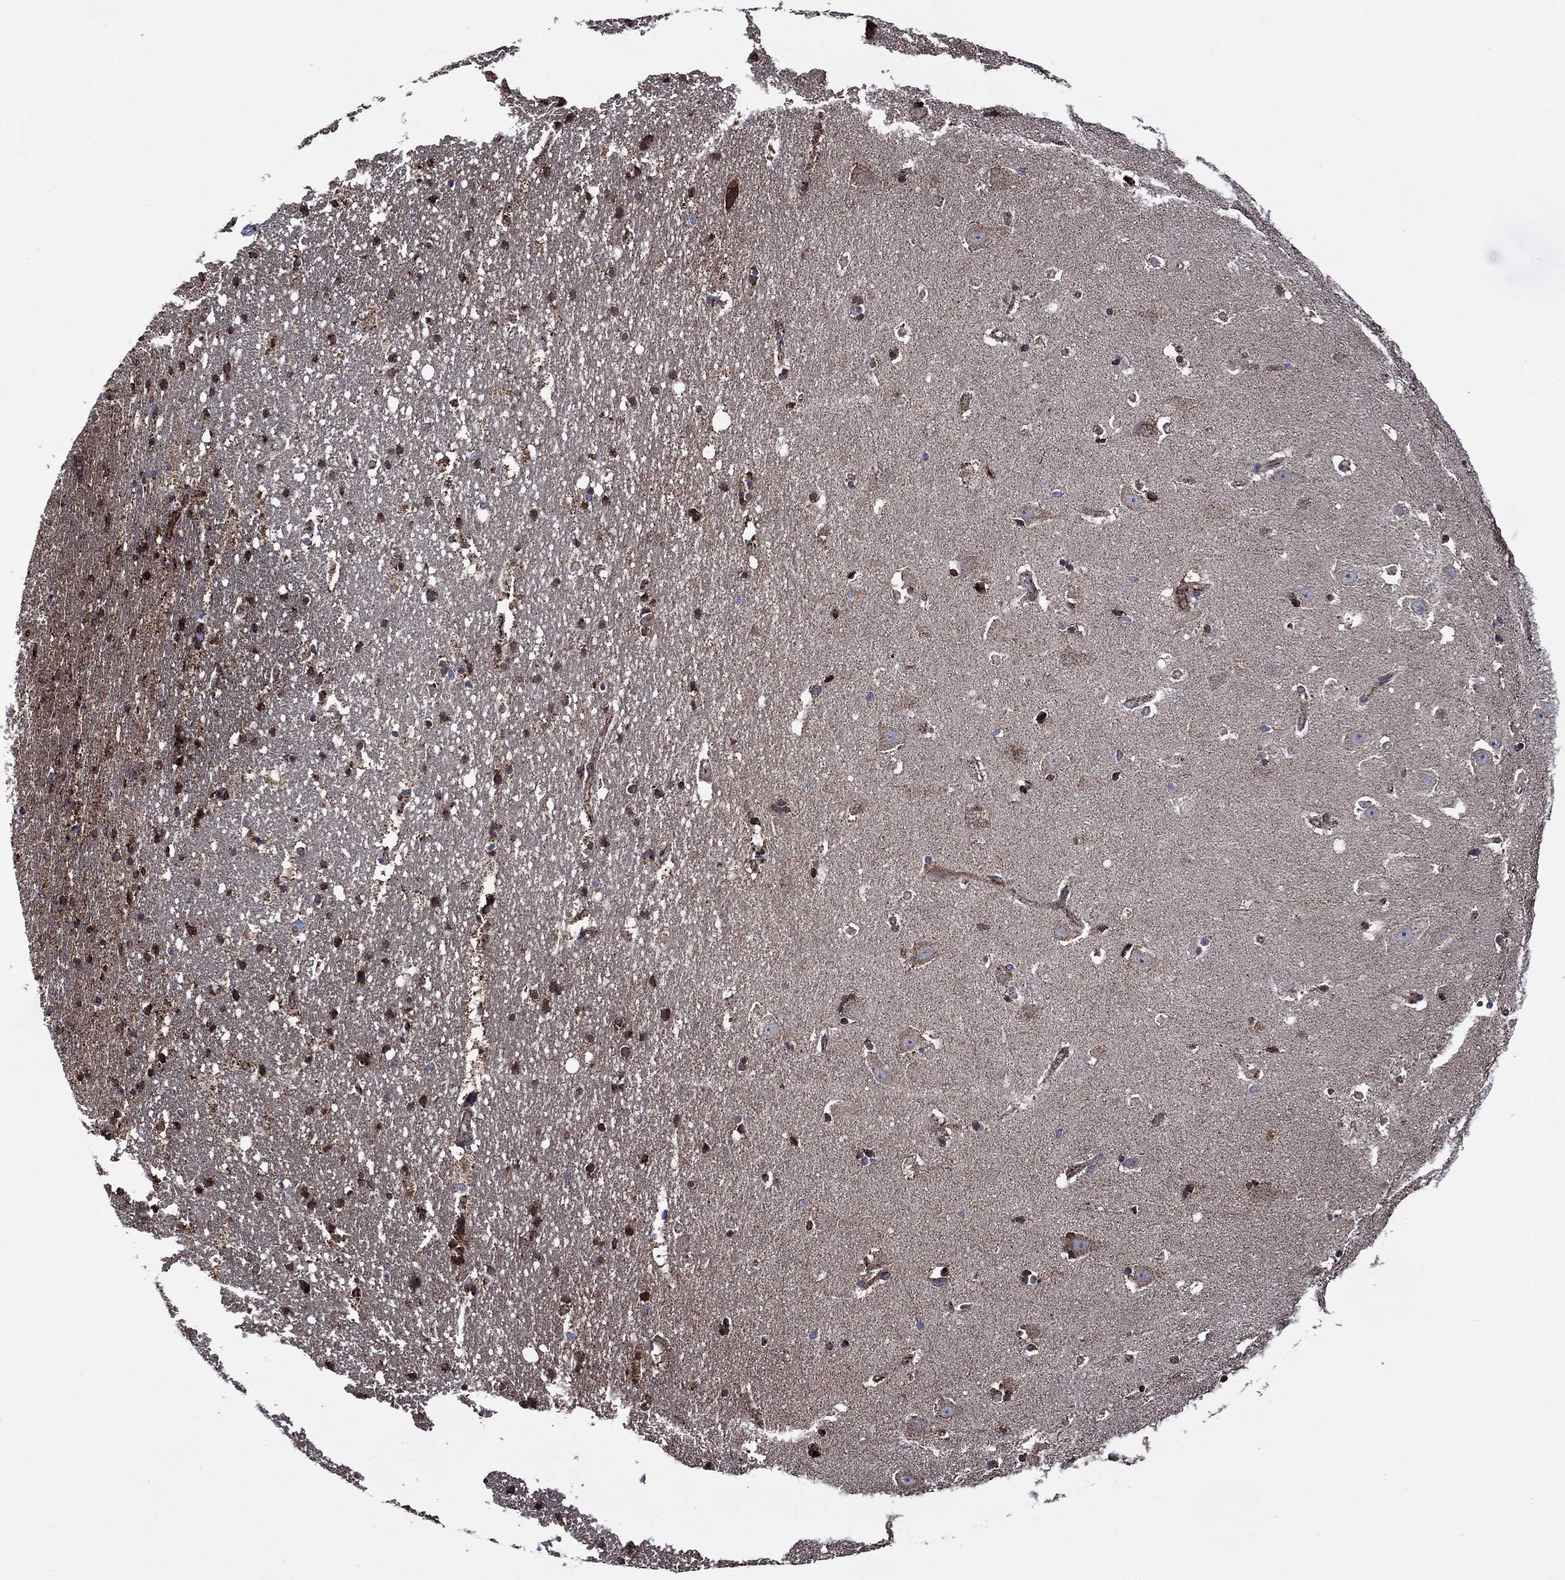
{"staining": {"intensity": "strong", "quantity": "<25%", "location": "cytoplasmic/membranous"}, "tissue": "hippocampus", "cell_type": "Glial cells", "image_type": "normal", "snomed": [{"axis": "morphology", "description": "Normal tissue, NOS"}, {"axis": "topography", "description": "Hippocampus"}], "caption": "Strong cytoplasmic/membranous positivity is identified in about <25% of glial cells in benign hippocampus.", "gene": "HTD2", "patient": {"sex": "male", "age": 49}}